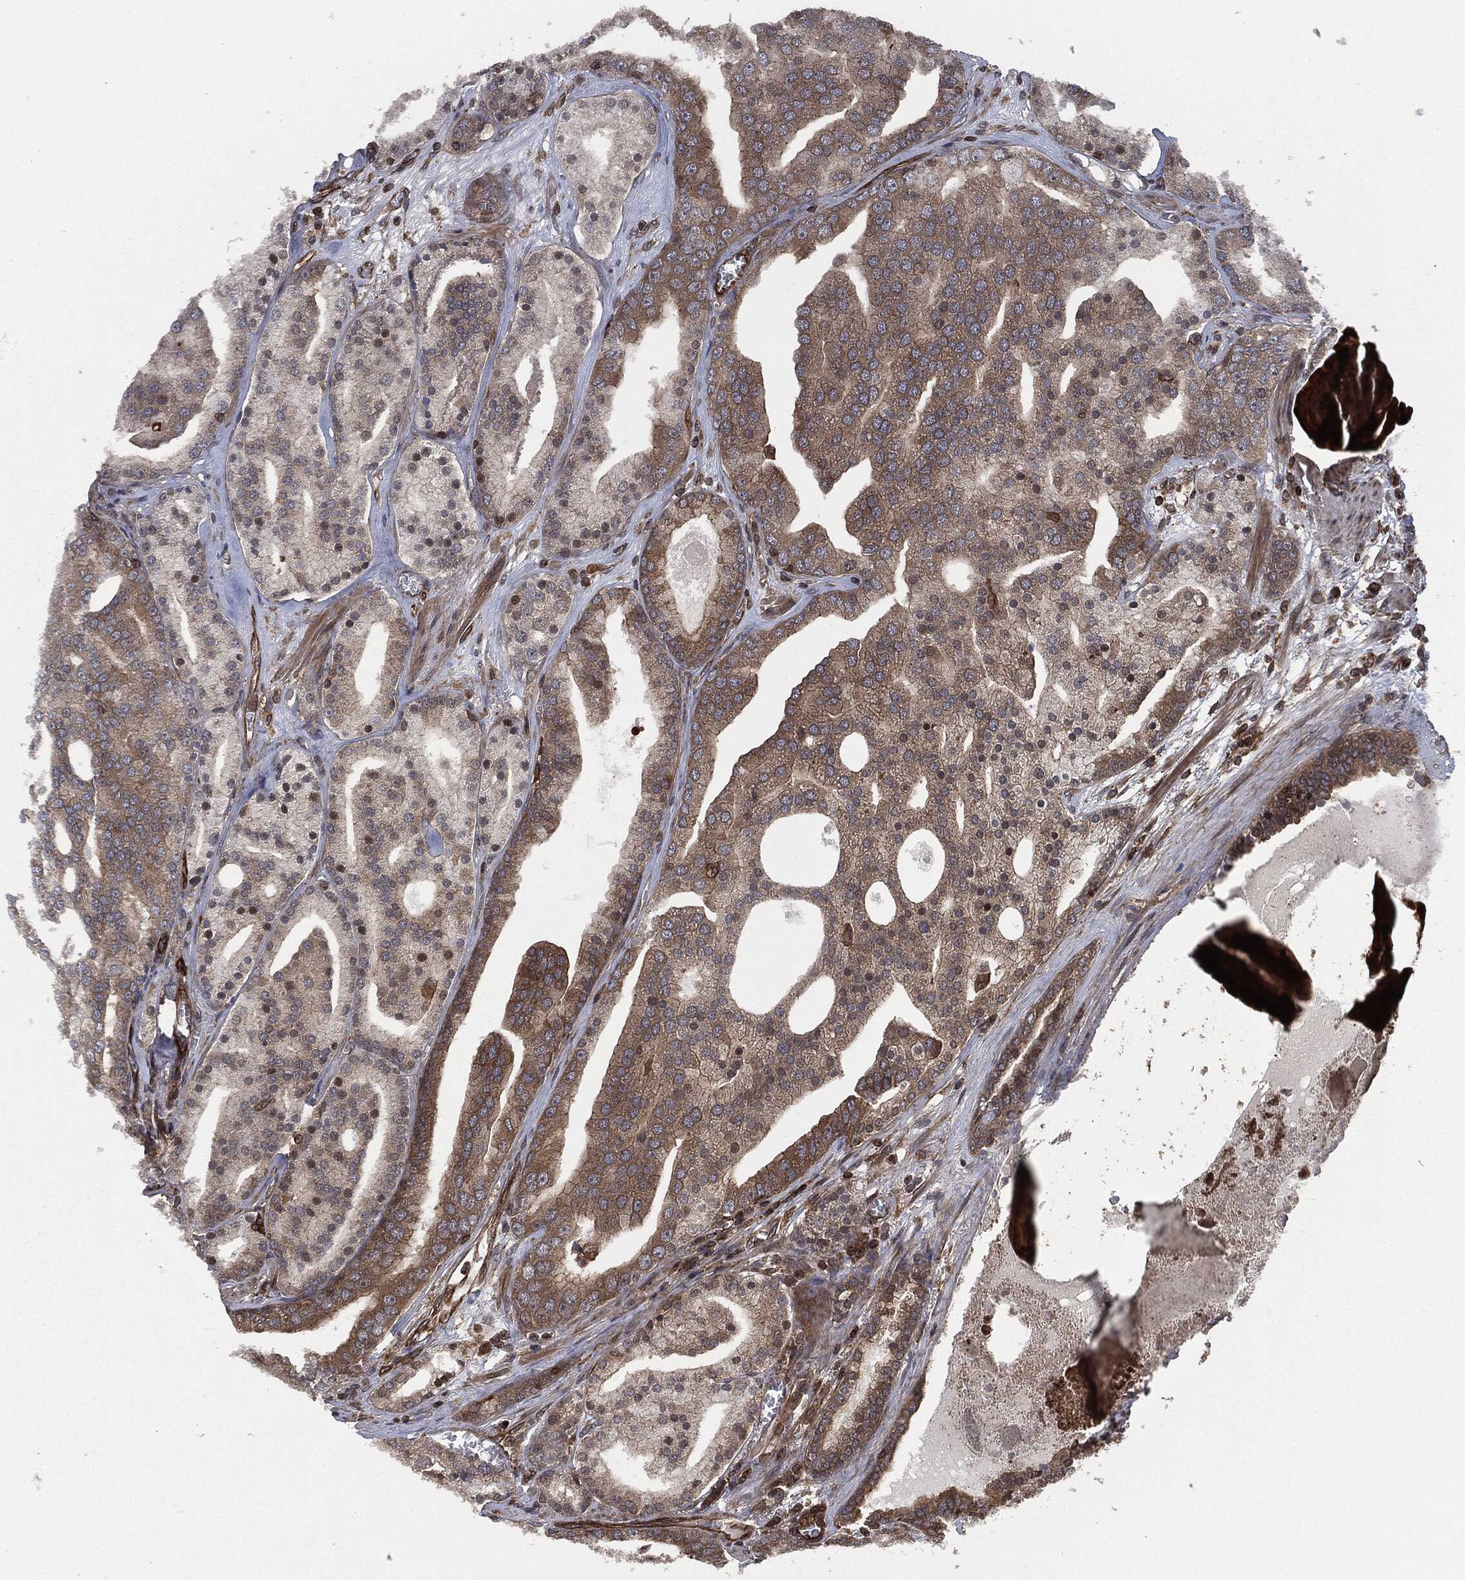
{"staining": {"intensity": "moderate", "quantity": "25%-75%", "location": "cytoplasmic/membranous"}, "tissue": "prostate cancer", "cell_type": "Tumor cells", "image_type": "cancer", "snomed": [{"axis": "morphology", "description": "Adenocarcinoma, NOS"}, {"axis": "topography", "description": "Prostate"}], "caption": "An immunohistochemistry (IHC) histopathology image of tumor tissue is shown. Protein staining in brown labels moderate cytoplasmic/membranous positivity in prostate cancer within tumor cells.", "gene": "RAP1GDS1", "patient": {"sex": "male", "age": 69}}